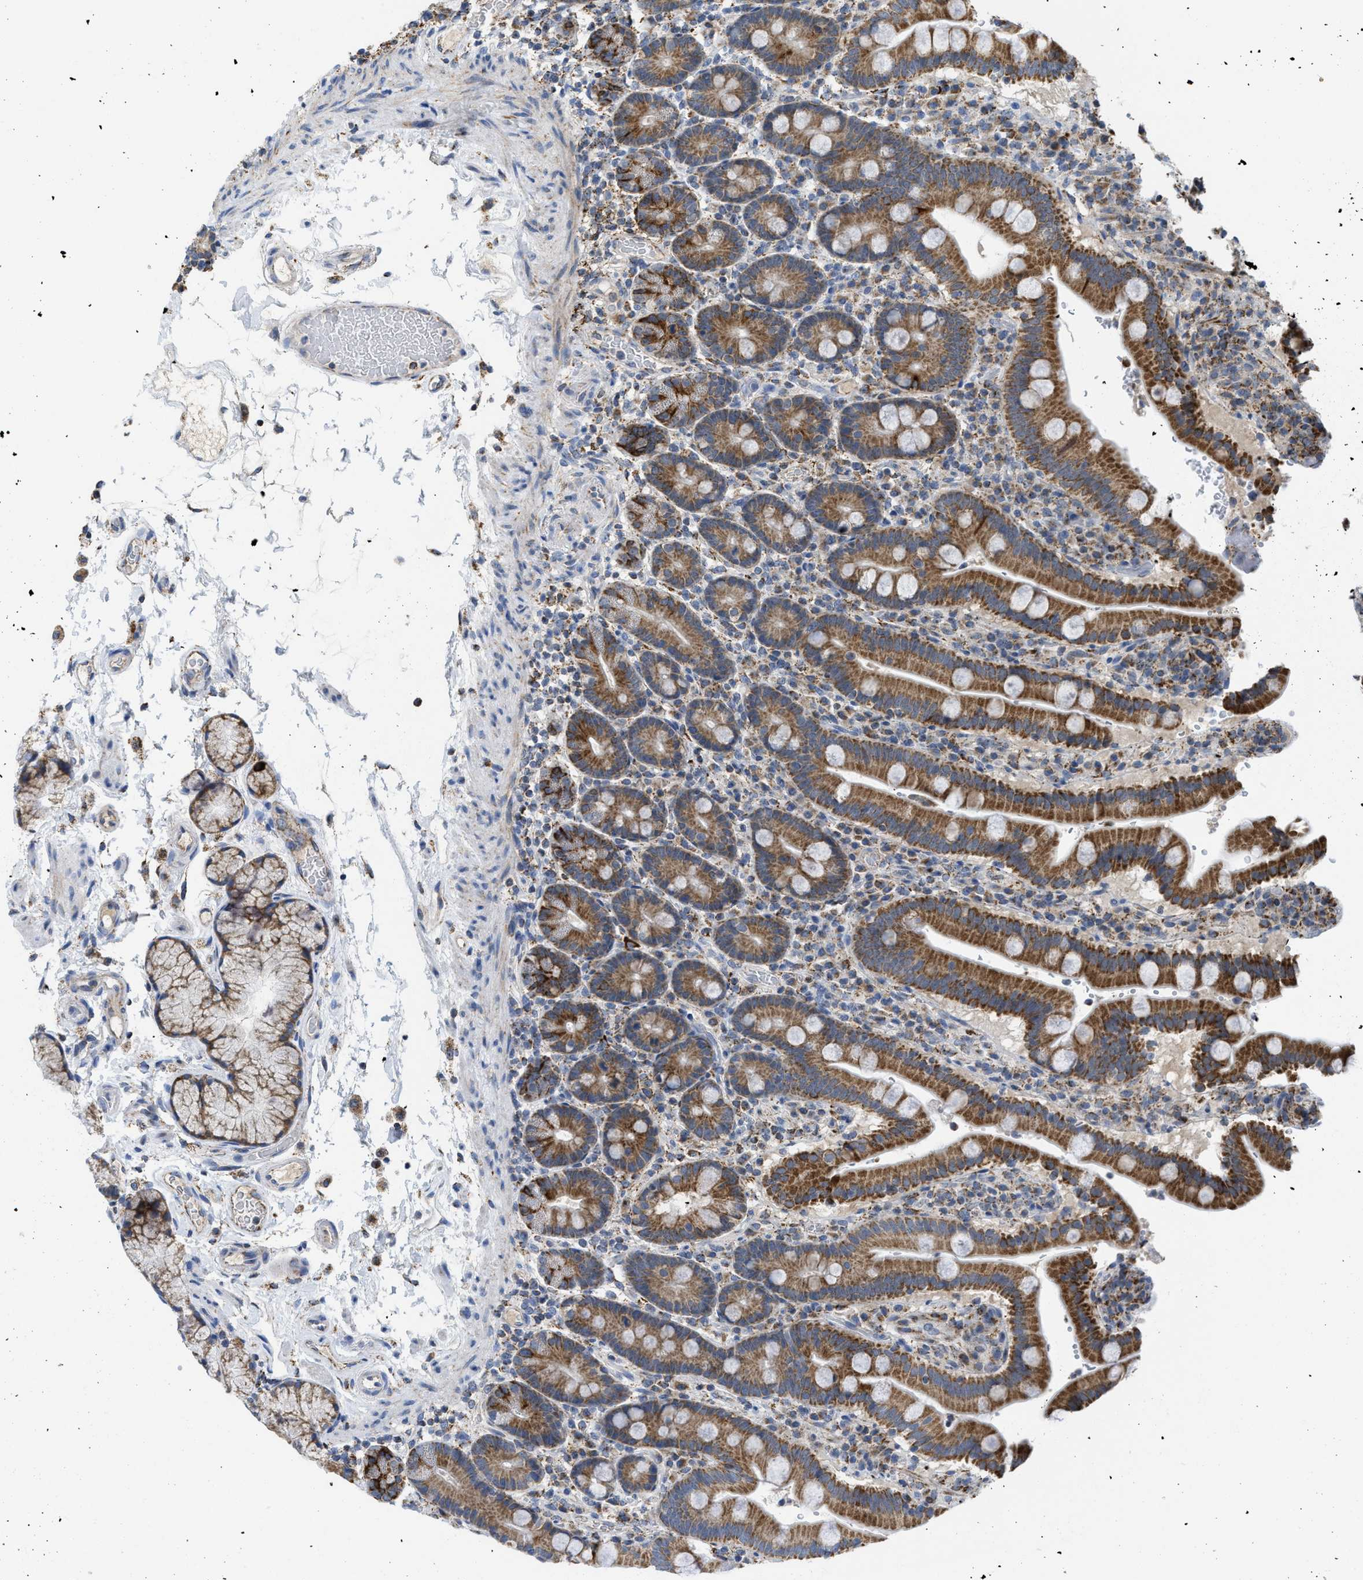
{"staining": {"intensity": "strong", "quantity": ">75%", "location": "cytoplasmic/membranous"}, "tissue": "duodenum", "cell_type": "Glandular cells", "image_type": "normal", "snomed": [{"axis": "morphology", "description": "Normal tissue, NOS"}, {"axis": "topography", "description": "Small intestine, NOS"}], "caption": "DAB (3,3'-diaminobenzidine) immunohistochemical staining of unremarkable human duodenum reveals strong cytoplasmic/membranous protein positivity in approximately >75% of glandular cells.", "gene": "GATD3", "patient": {"sex": "female", "age": 71}}